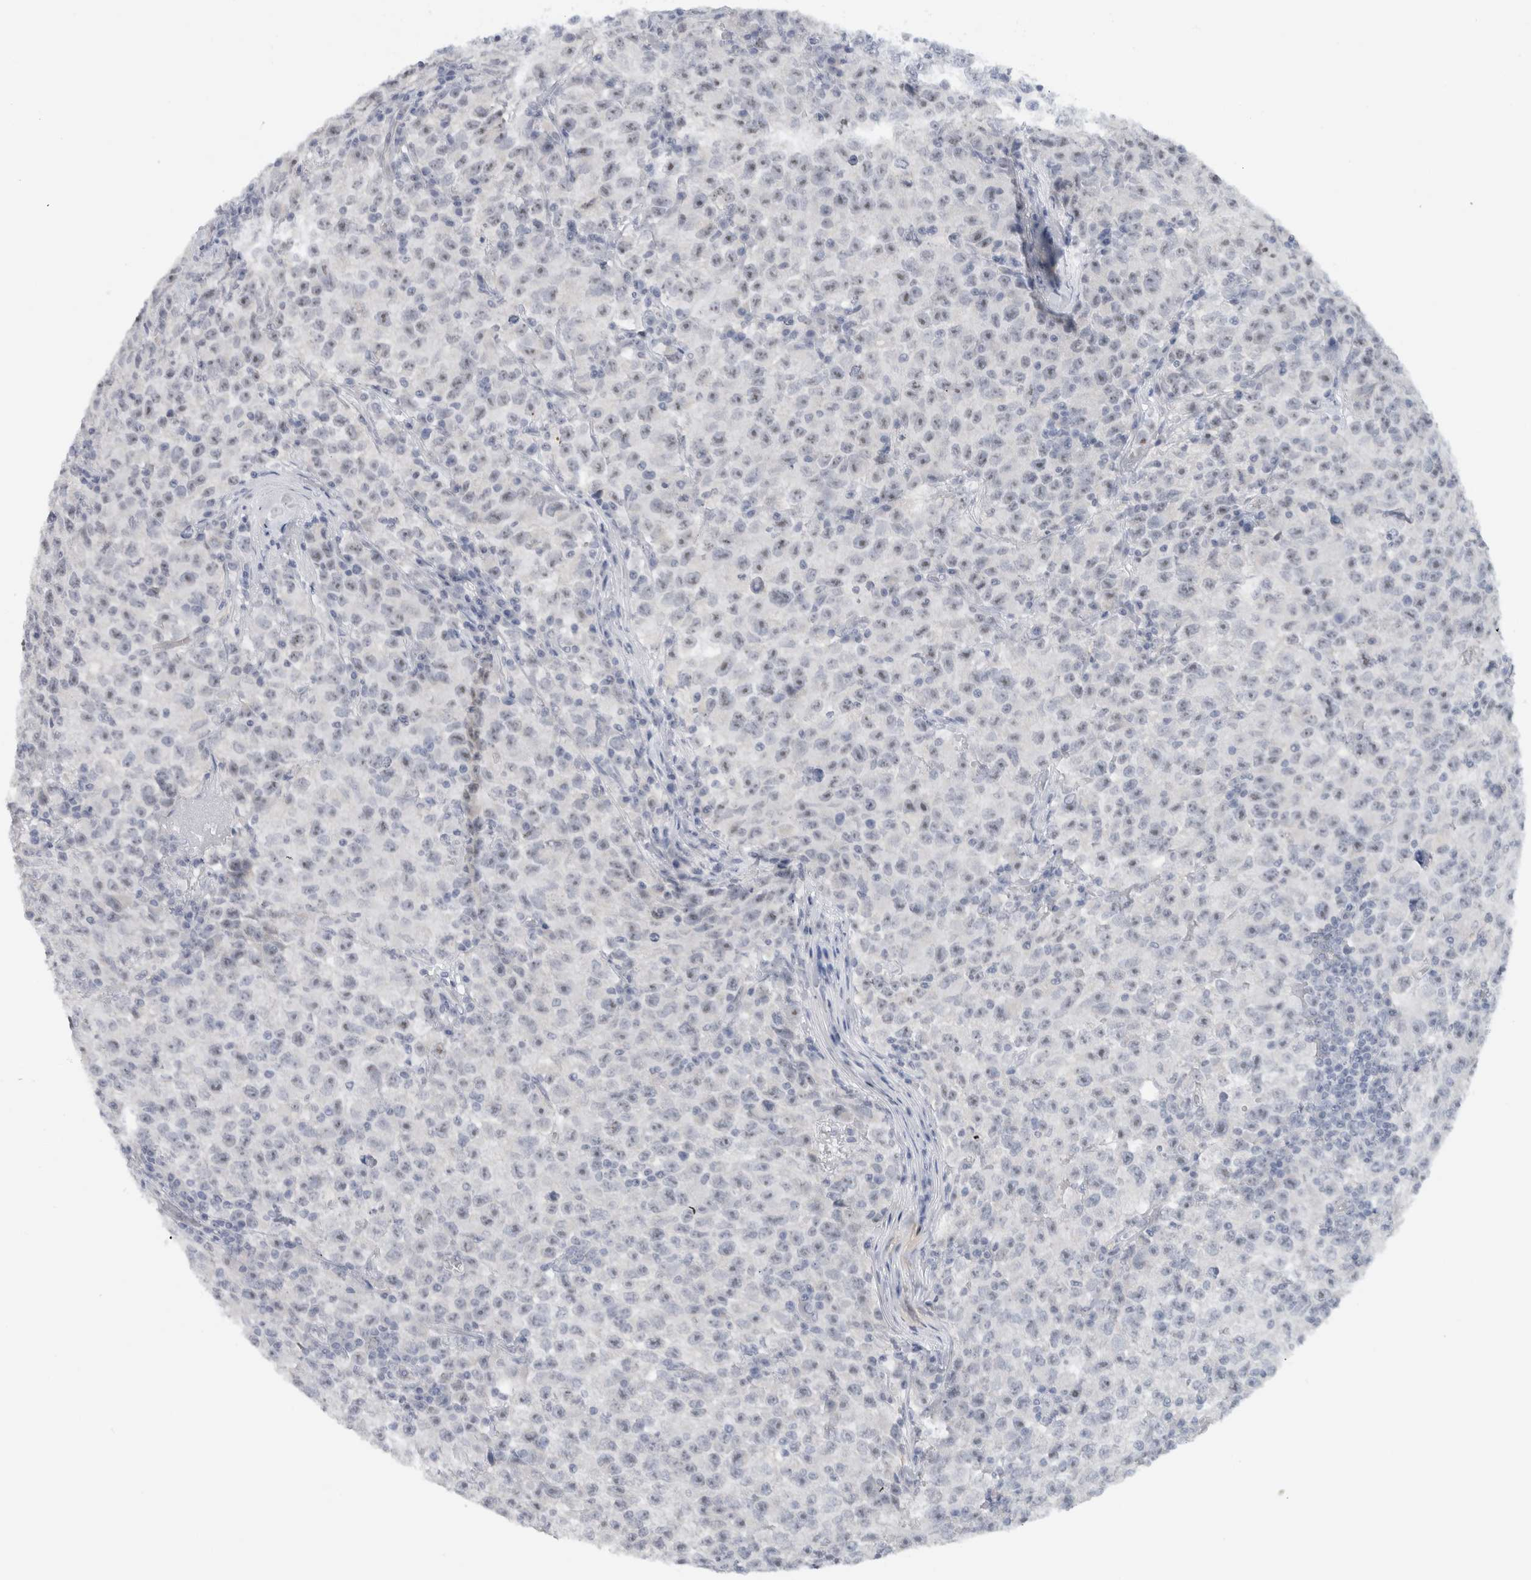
{"staining": {"intensity": "weak", "quantity": "<25%", "location": "nuclear"}, "tissue": "testis cancer", "cell_type": "Tumor cells", "image_type": "cancer", "snomed": [{"axis": "morphology", "description": "Seminoma, NOS"}, {"axis": "topography", "description": "Testis"}], "caption": "IHC image of human testis cancer stained for a protein (brown), which exhibits no positivity in tumor cells. Nuclei are stained in blue.", "gene": "FMR1NB", "patient": {"sex": "male", "age": 22}}